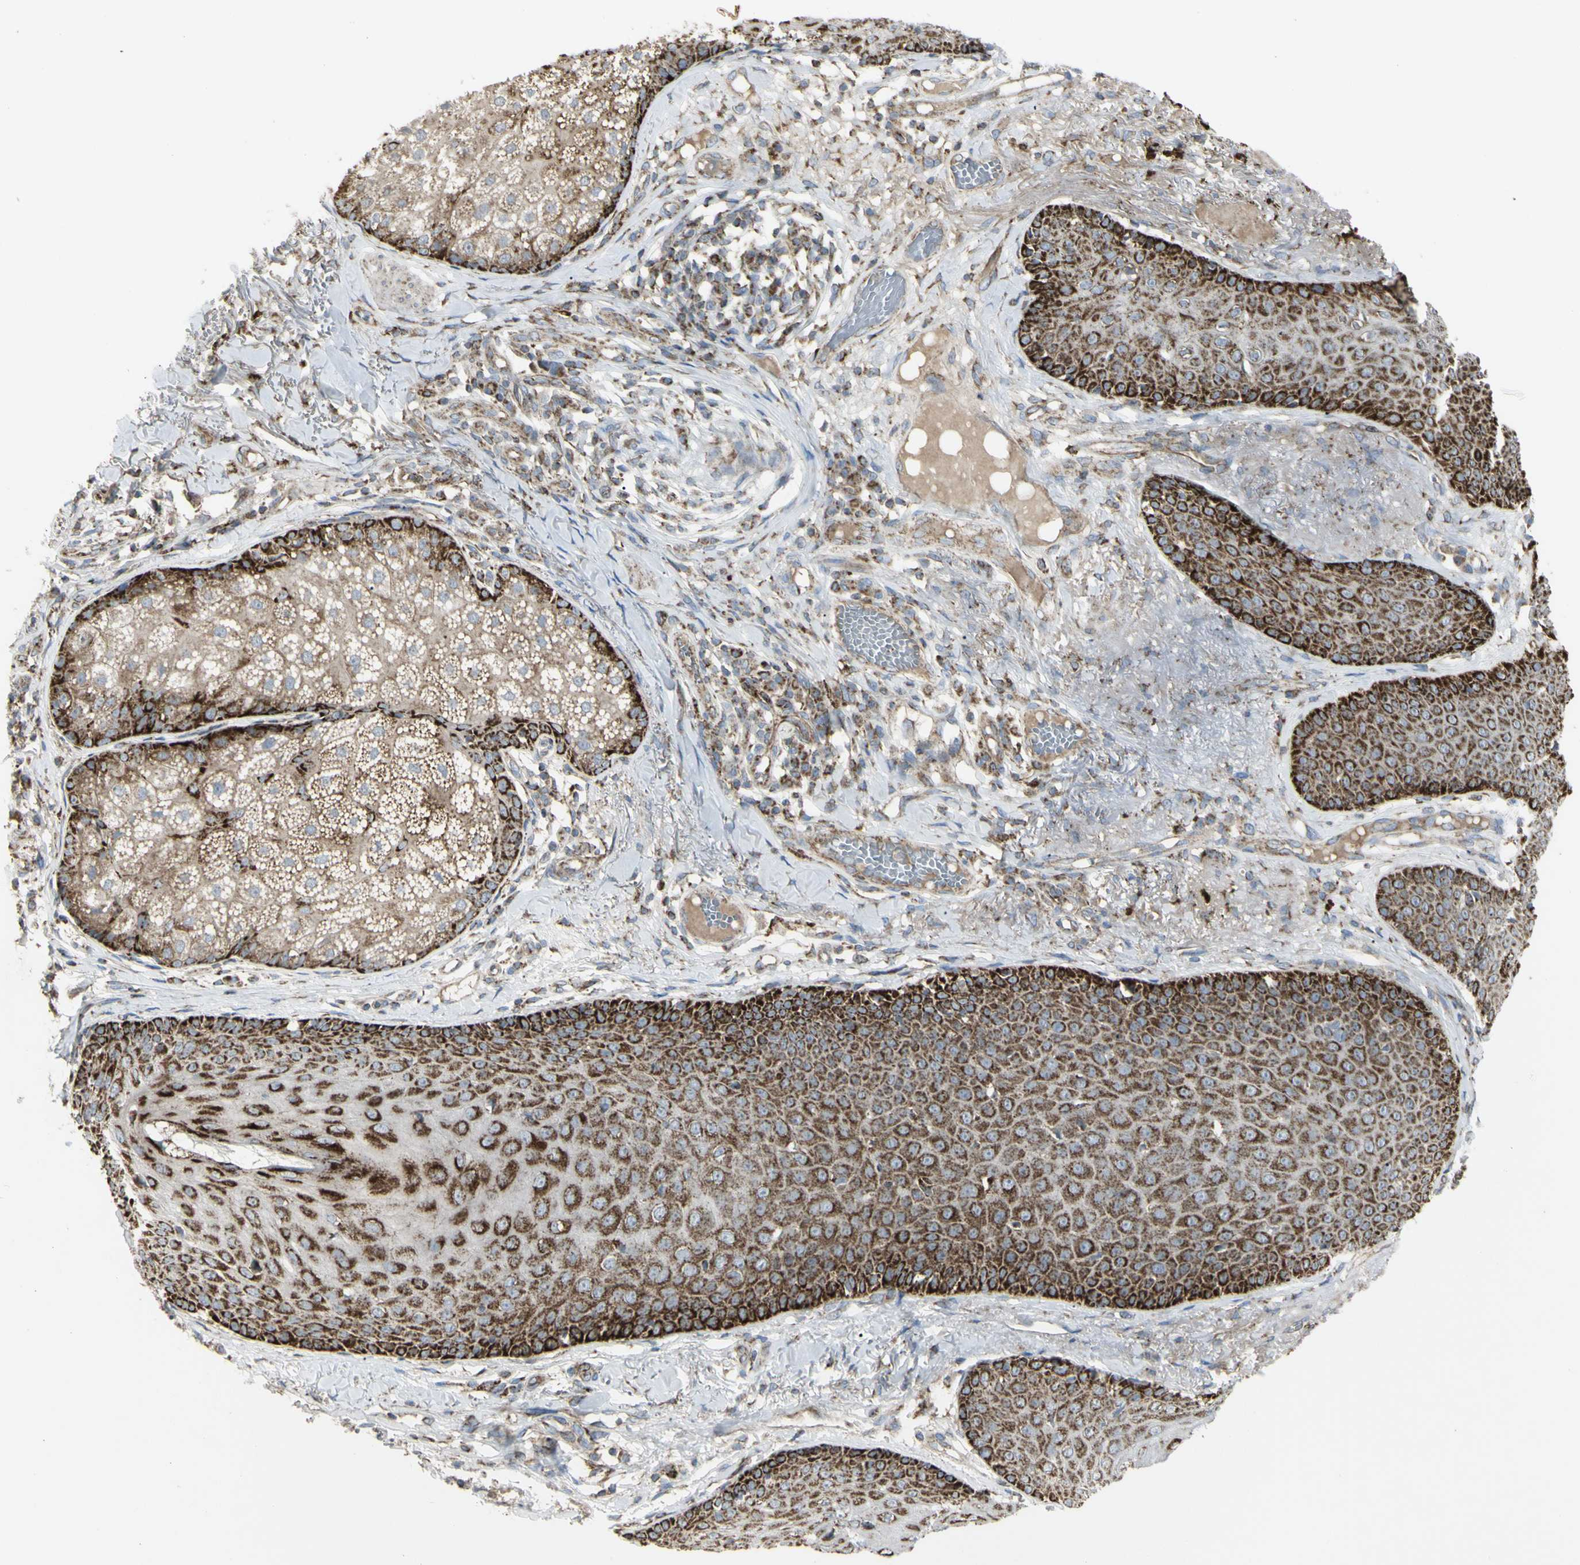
{"staining": {"intensity": "strong", "quantity": ">75%", "location": "cytoplasmic/membranous"}, "tissue": "skin cancer", "cell_type": "Tumor cells", "image_type": "cancer", "snomed": [{"axis": "morphology", "description": "Normal tissue, NOS"}, {"axis": "morphology", "description": "Basal cell carcinoma"}, {"axis": "topography", "description": "Skin"}], "caption": "Approximately >75% of tumor cells in skin cancer display strong cytoplasmic/membranous protein expression as visualized by brown immunohistochemical staining.", "gene": "CYB5R1", "patient": {"sex": "male", "age": 52}}